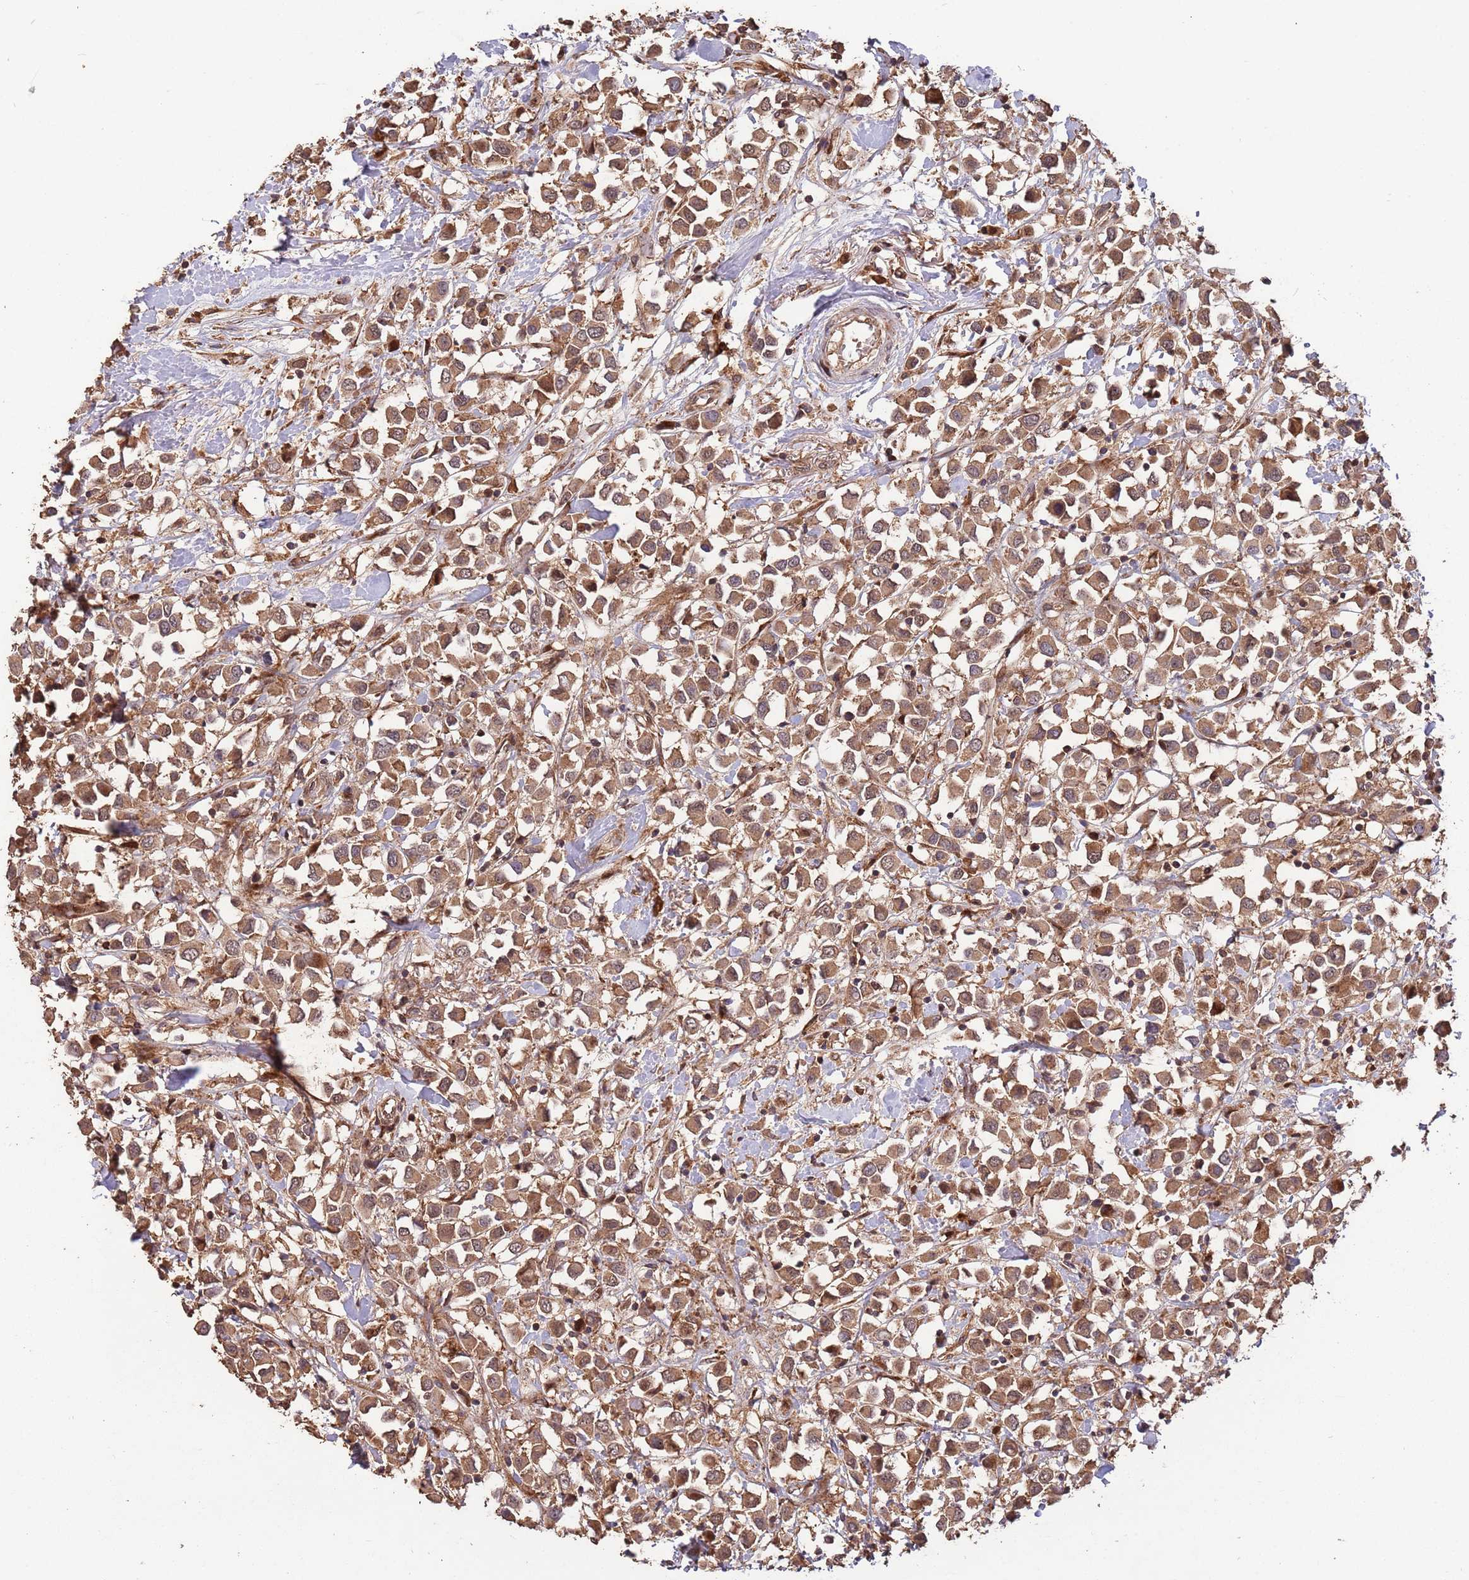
{"staining": {"intensity": "moderate", "quantity": ">75%", "location": "cytoplasmic/membranous"}, "tissue": "breast cancer", "cell_type": "Tumor cells", "image_type": "cancer", "snomed": [{"axis": "morphology", "description": "Duct carcinoma"}, {"axis": "topography", "description": "Breast"}], "caption": "Moderate cytoplasmic/membranous protein staining is present in approximately >75% of tumor cells in infiltrating ductal carcinoma (breast). The staining was performed using DAB to visualize the protein expression in brown, while the nuclei were stained in blue with hematoxylin (Magnification: 20x).", "gene": "ZNF428", "patient": {"sex": "female", "age": 61}}